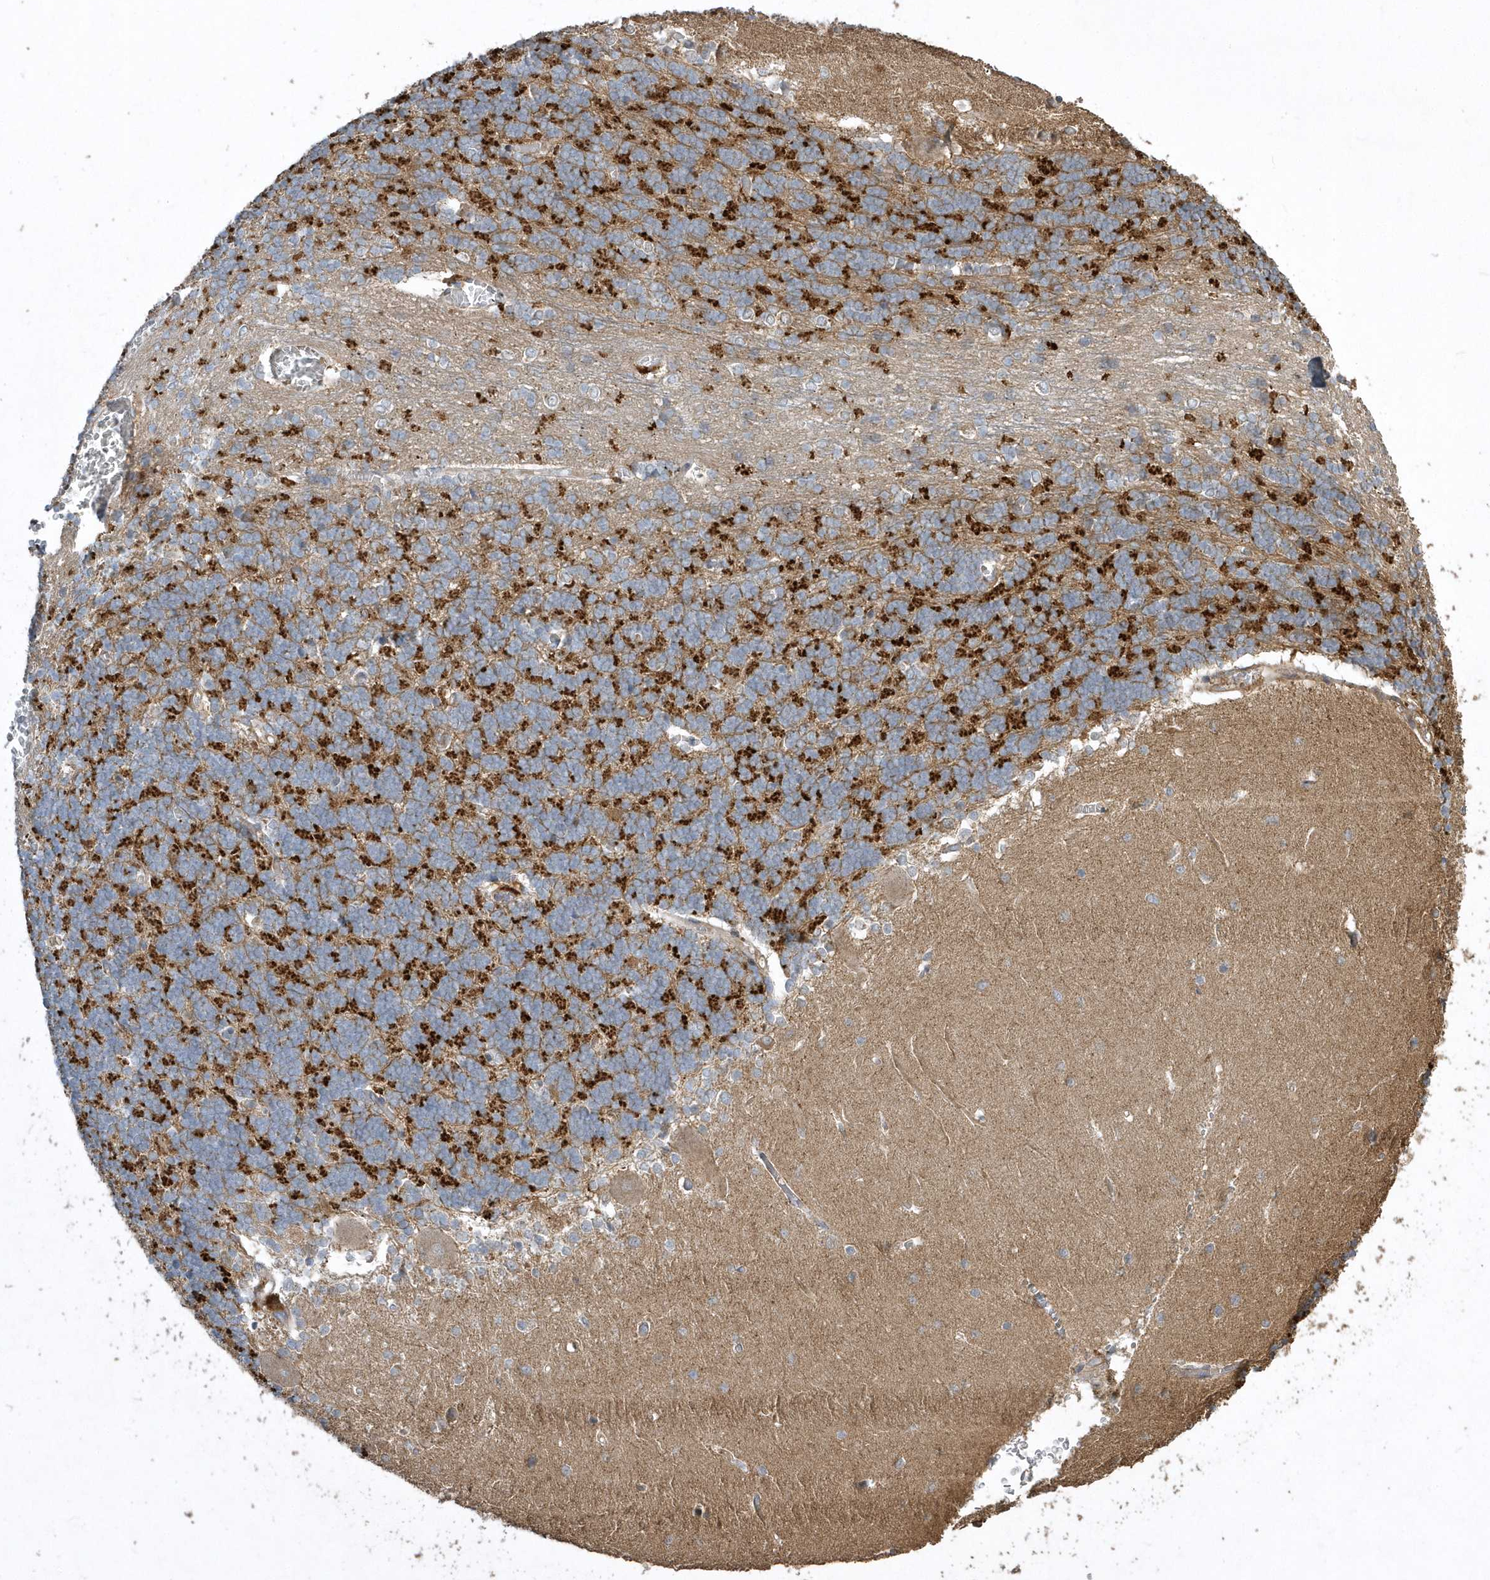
{"staining": {"intensity": "strong", "quantity": "25%-75%", "location": "cytoplasmic/membranous"}, "tissue": "cerebellum", "cell_type": "Cells in granular layer", "image_type": "normal", "snomed": [{"axis": "morphology", "description": "Normal tissue, NOS"}, {"axis": "topography", "description": "Cerebellum"}], "caption": "Protein analysis of unremarkable cerebellum reveals strong cytoplasmic/membranous expression in about 25%-75% of cells in granular layer.", "gene": "SENP8", "patient": {"sex": "male", "age": 37}}